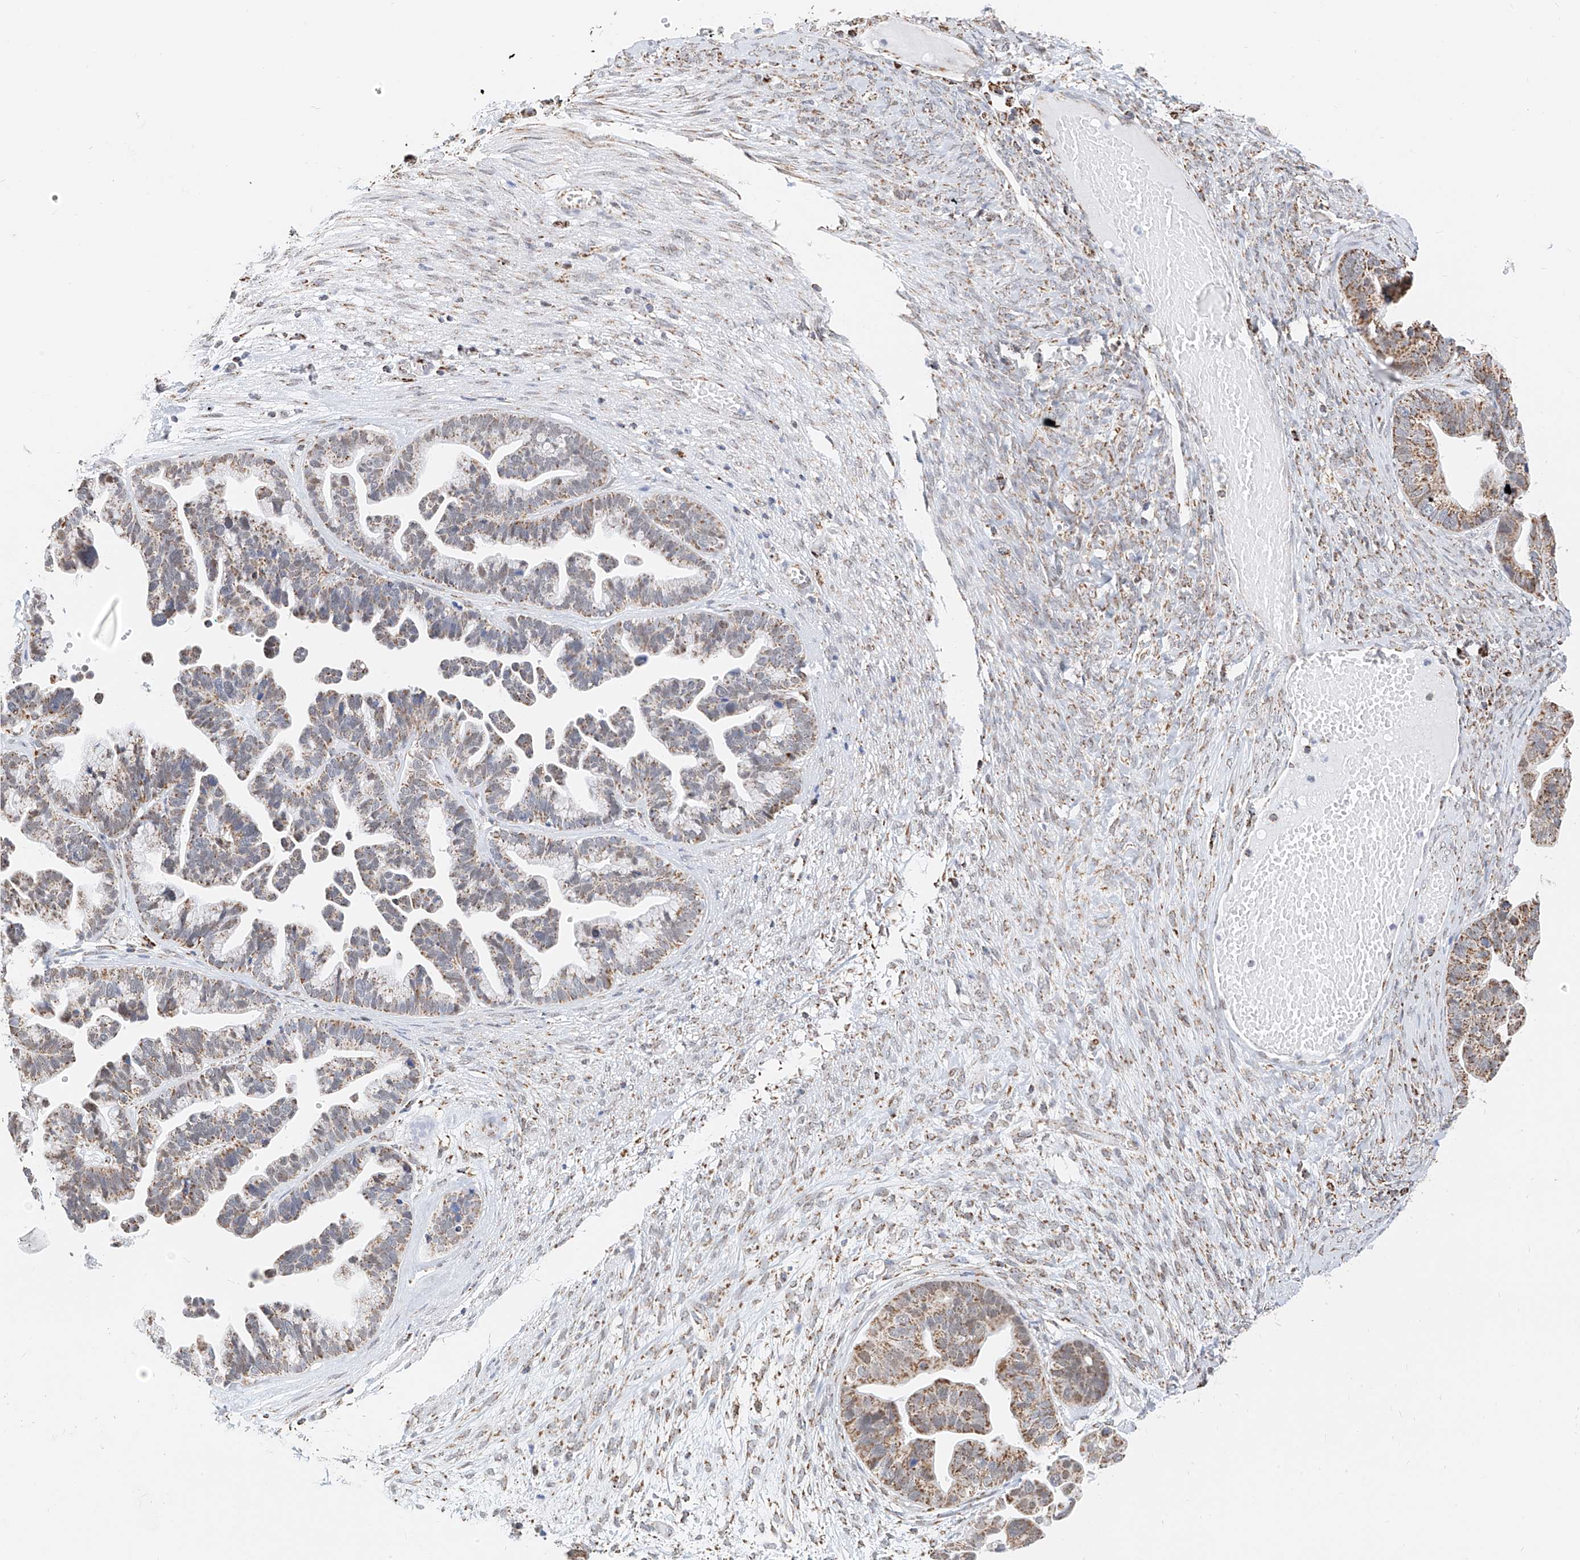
{"staining": {"intensity": "moderate", "quantity": ">75%", "location": "cytoplasmic/membranous"}, "tissue": "ovarian cancer", "cell_type": "Tumor cells", "image_type": "cancer", "snomed": [{"axis": "morphology", "description": "Cystadenocarcinoma, serous, NOS"}, {"axis": "topography", "description": "Ovary"}], "caption": "The immunohistochemical stain highlights moderate cytoplasmic/membranous positivity in tumor cells of serous cystadenocarcinoma (ovarian) tissue. The protein of interest is shown in brown color, while the nuclei are stained blue.", "gene": "NALCN", "patient": {"sex": "female", "age": 56}}